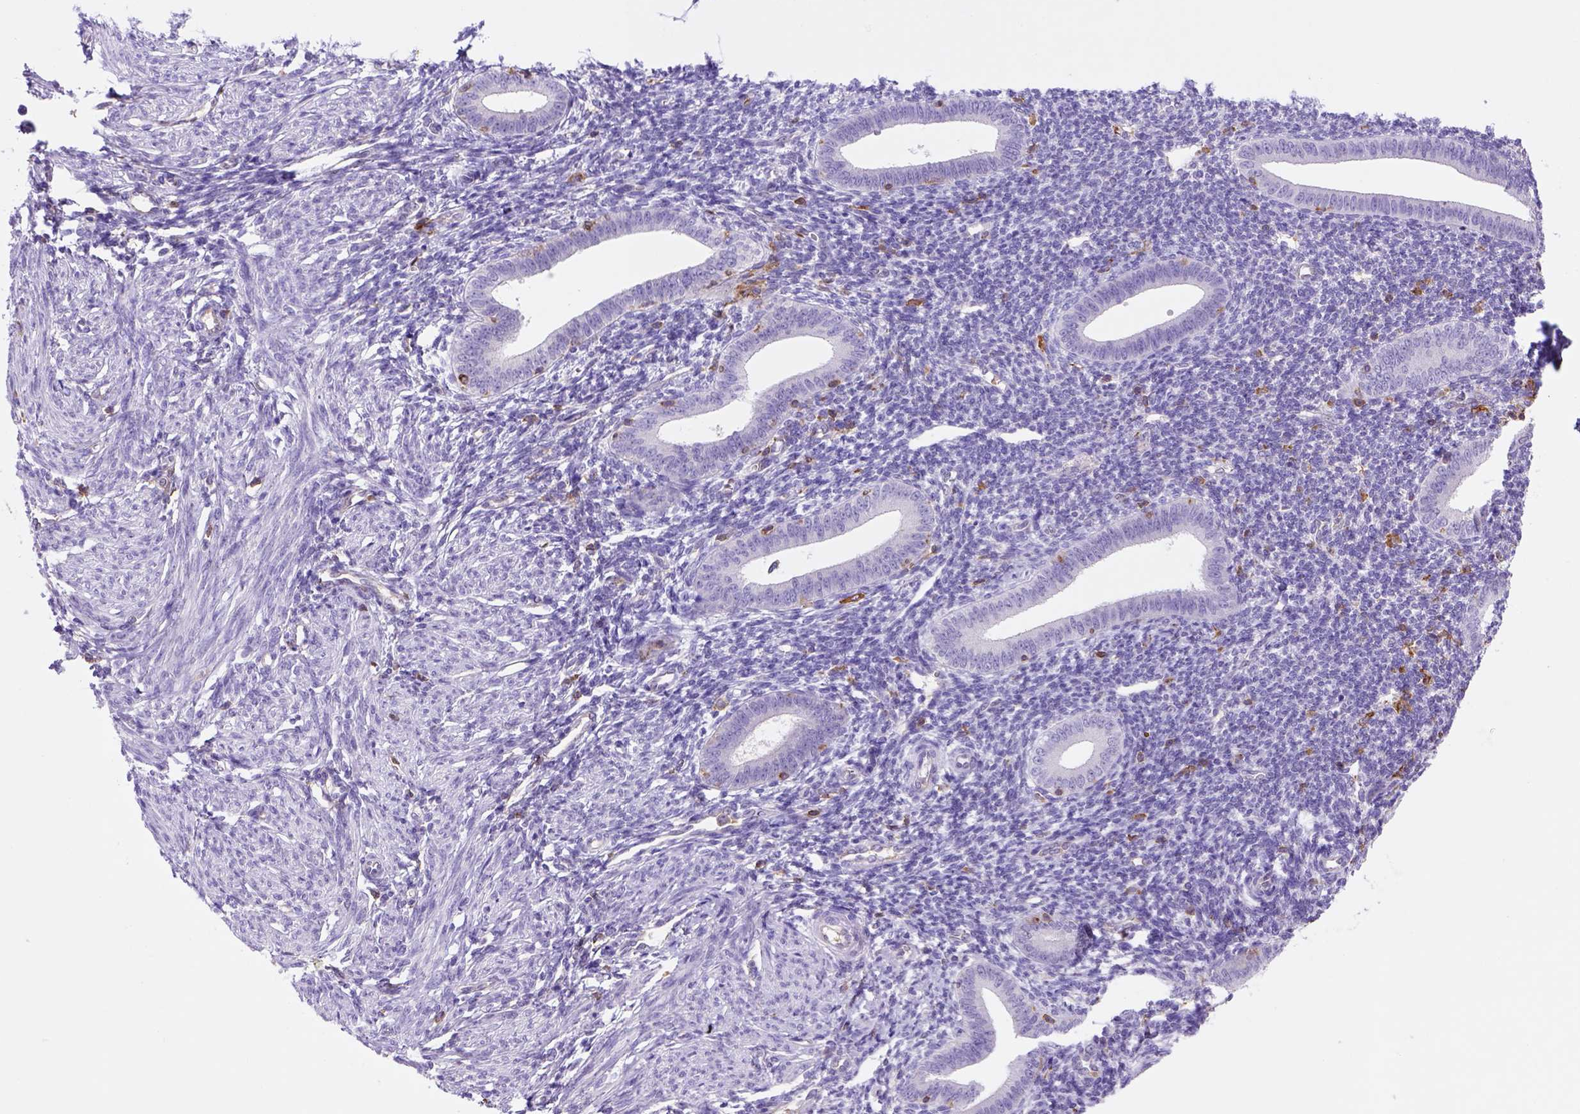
{"staining": {"intensity": "negative", "quantity": "none", "location": "none"}, "tissue": "endometrium", "cell_type": "Cells in endometrial stroma", "image_type": "normal", "snomed": [{"axis": "morphology", "description": "Normal tissue, NOS"}, {"axis": "topography", "description": "Endometrium"}], "caption": "This is an immunohistochemistry (IHC) image of normal endometrium. There is no expression in cells in endometrial stroma.", "gene": "INPP5D", "patient": {"sex": "female", "age": 25}}